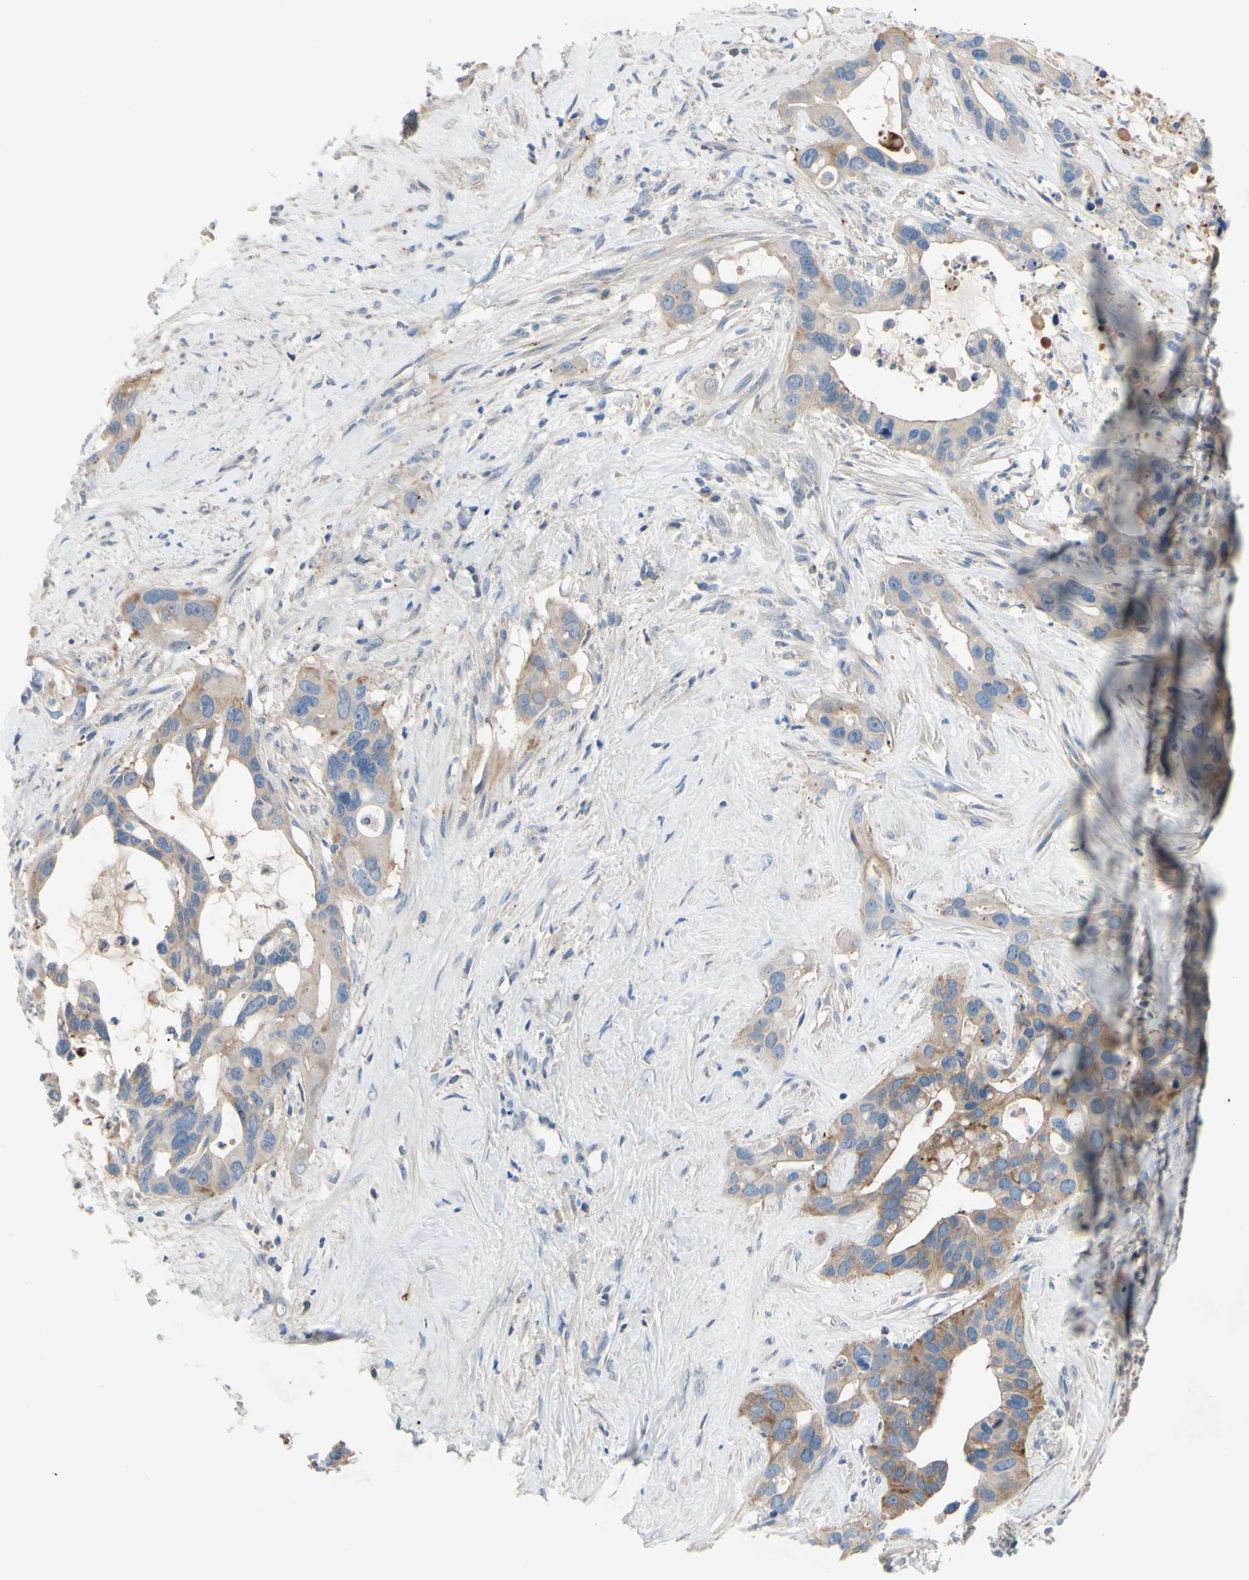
{"staining": {"intensity": "weak", "quantity": ">75%", "location": "cytoplasmic/membranous"}, "tissue": "liver cancer", "cell_type": "Tumor cells", "image_type": "cancer", "snomed": [{"axis": "morphology", "description": "Cholangiocarcinoma"}, {"axis": "topography", "description": "Liver"}], "caption": "Liver cancer (cholangiocarcinoma) was stained to show a protein in brown. There is low levels of weak cytoplasmic/membranous expression in about >75% of tumor cells.", "gene": "TMEM59L", "patient": {"sex": "female", "age": 65}}